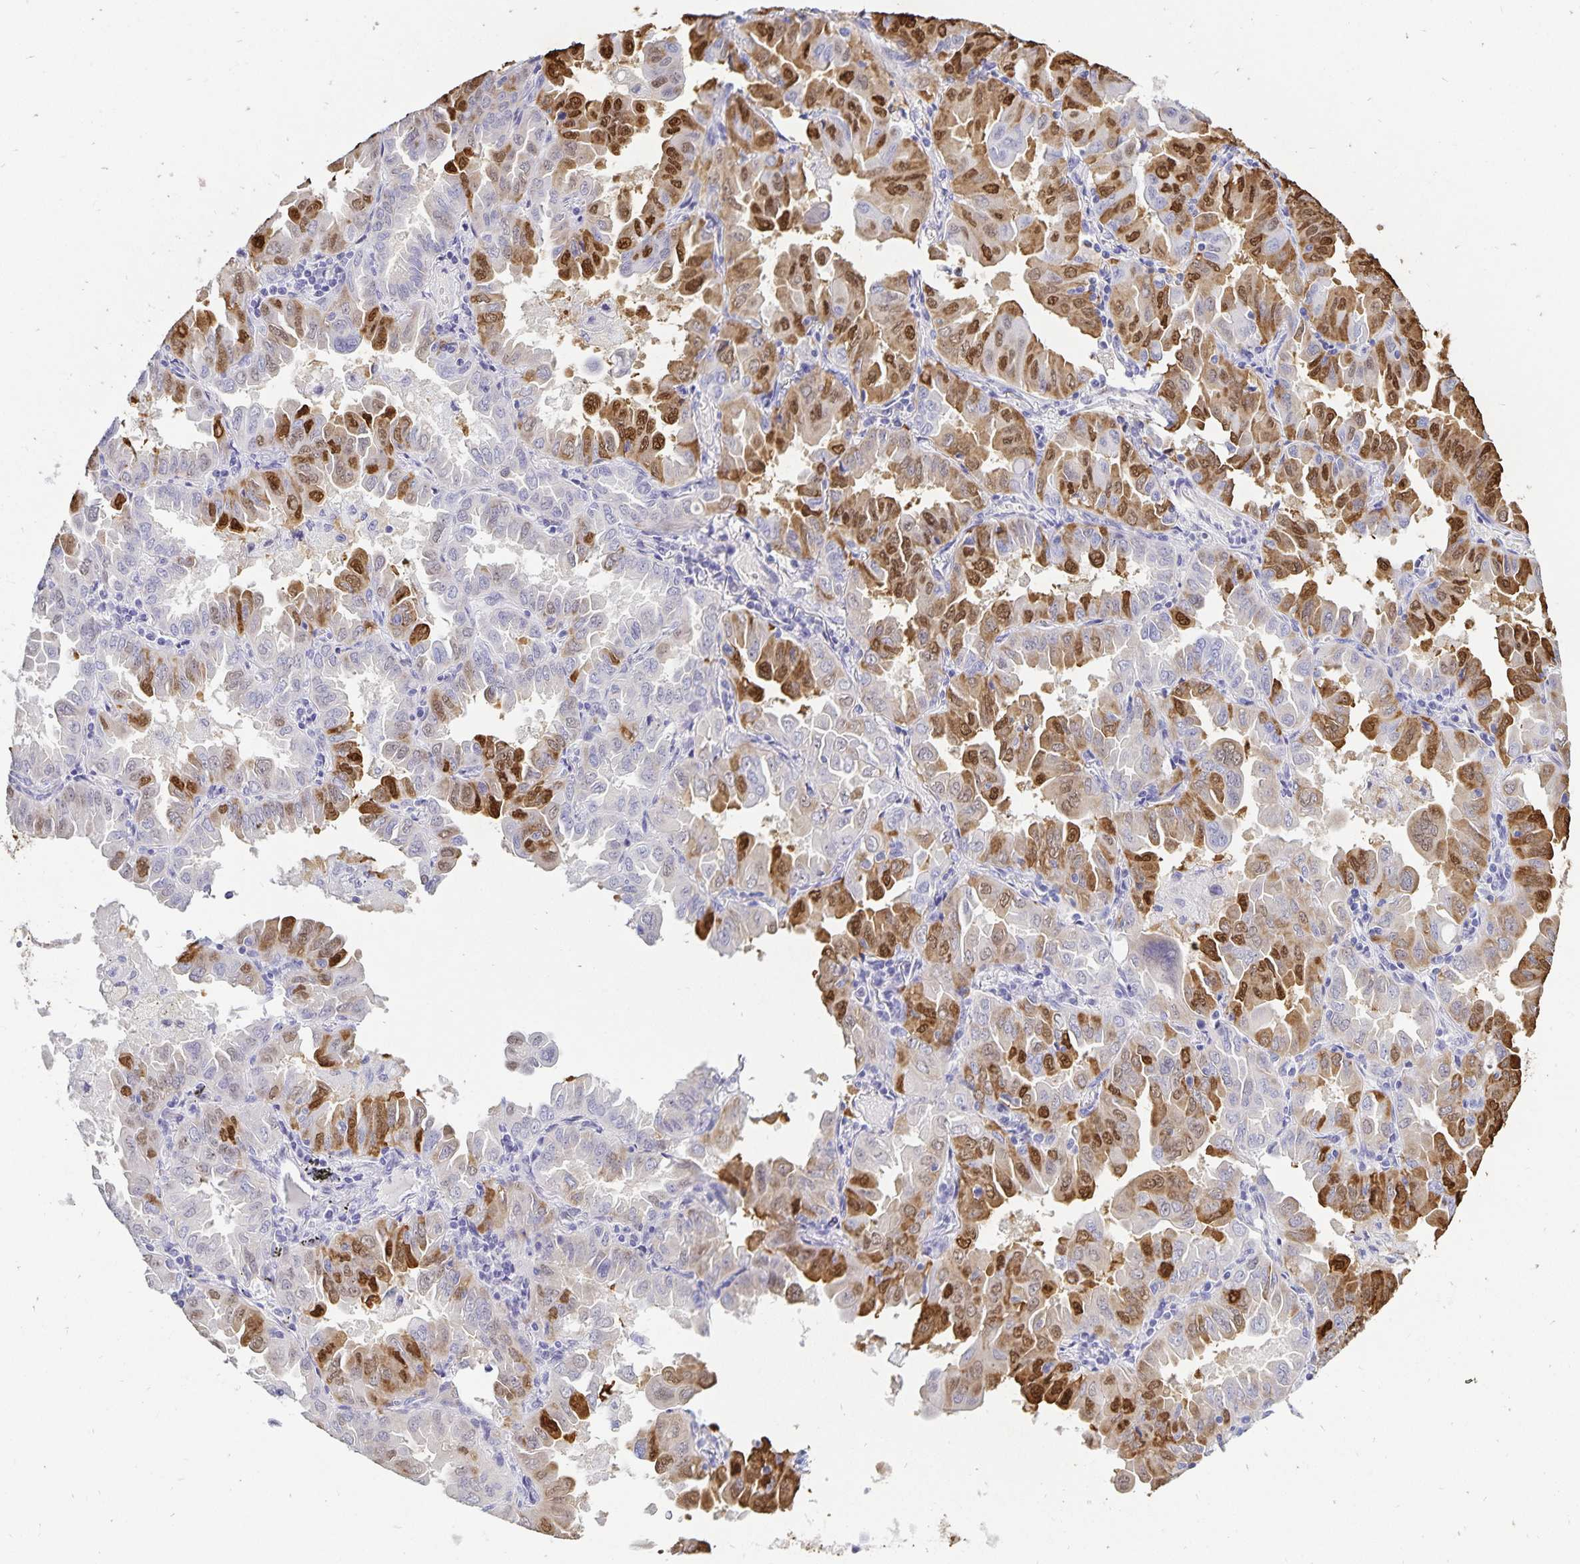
{"staining": {"intensity": "moderate", "quantity": "25%-75%", "location": "cytoplasmic/membranous,nuclear"}, "tissue": "lung cancer", "cell_type": "Tumor cells", "image_type": "cancer", "snomed": [{"axis": "morphology", "description": "Adenocarcinoma, NOS"}, {"axis": "topography", "description": "Lung"}], "caption": "This micrograph exhibits immunohistochemistry (IHC) staining of human lung adenocarcinoma, with medium moderate cytoplasmic/membranous and nuclear expression in about 25%-75% of tumor cells.", "gene": "HMGB3", "patient": {"sex": "male", "age": 64}}